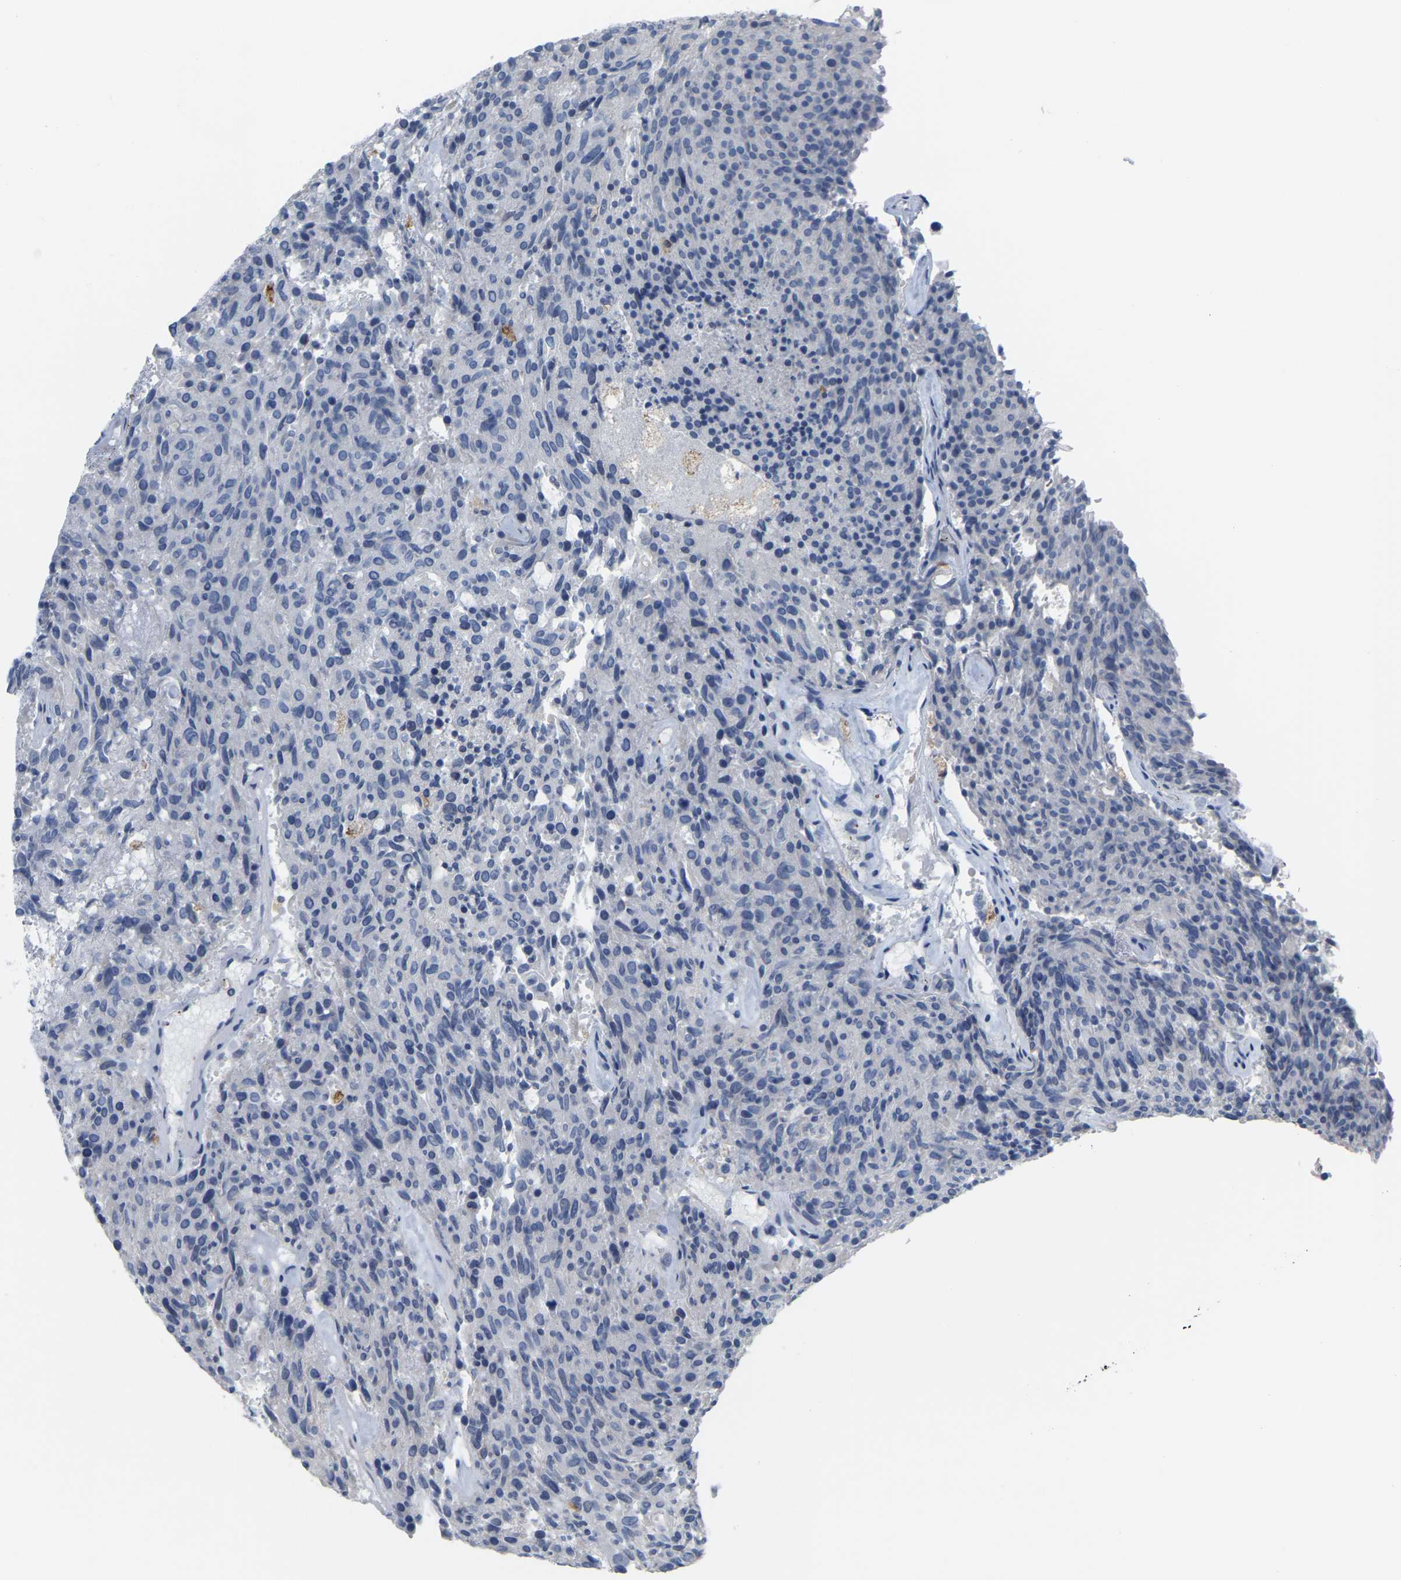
{"staining": {"intensity": "negative", "quantity": "none", "location": "none"}, "tissue": "carcinoid", "cell_type": "Tumor cells", "image_type": "cancer", "snomed": [{"axis": "morphology", "description": "Carcinoid, malignant, NOS"}, {"axis": "topography", "description": "Pancreas"}], "caption": "This is an immunohistochemistry (IHC) image of human malignant carcinoid. There is no staining in tumor cells.", "gene": "PTGS1", "patient": {"sex": "female", "age": 54}}